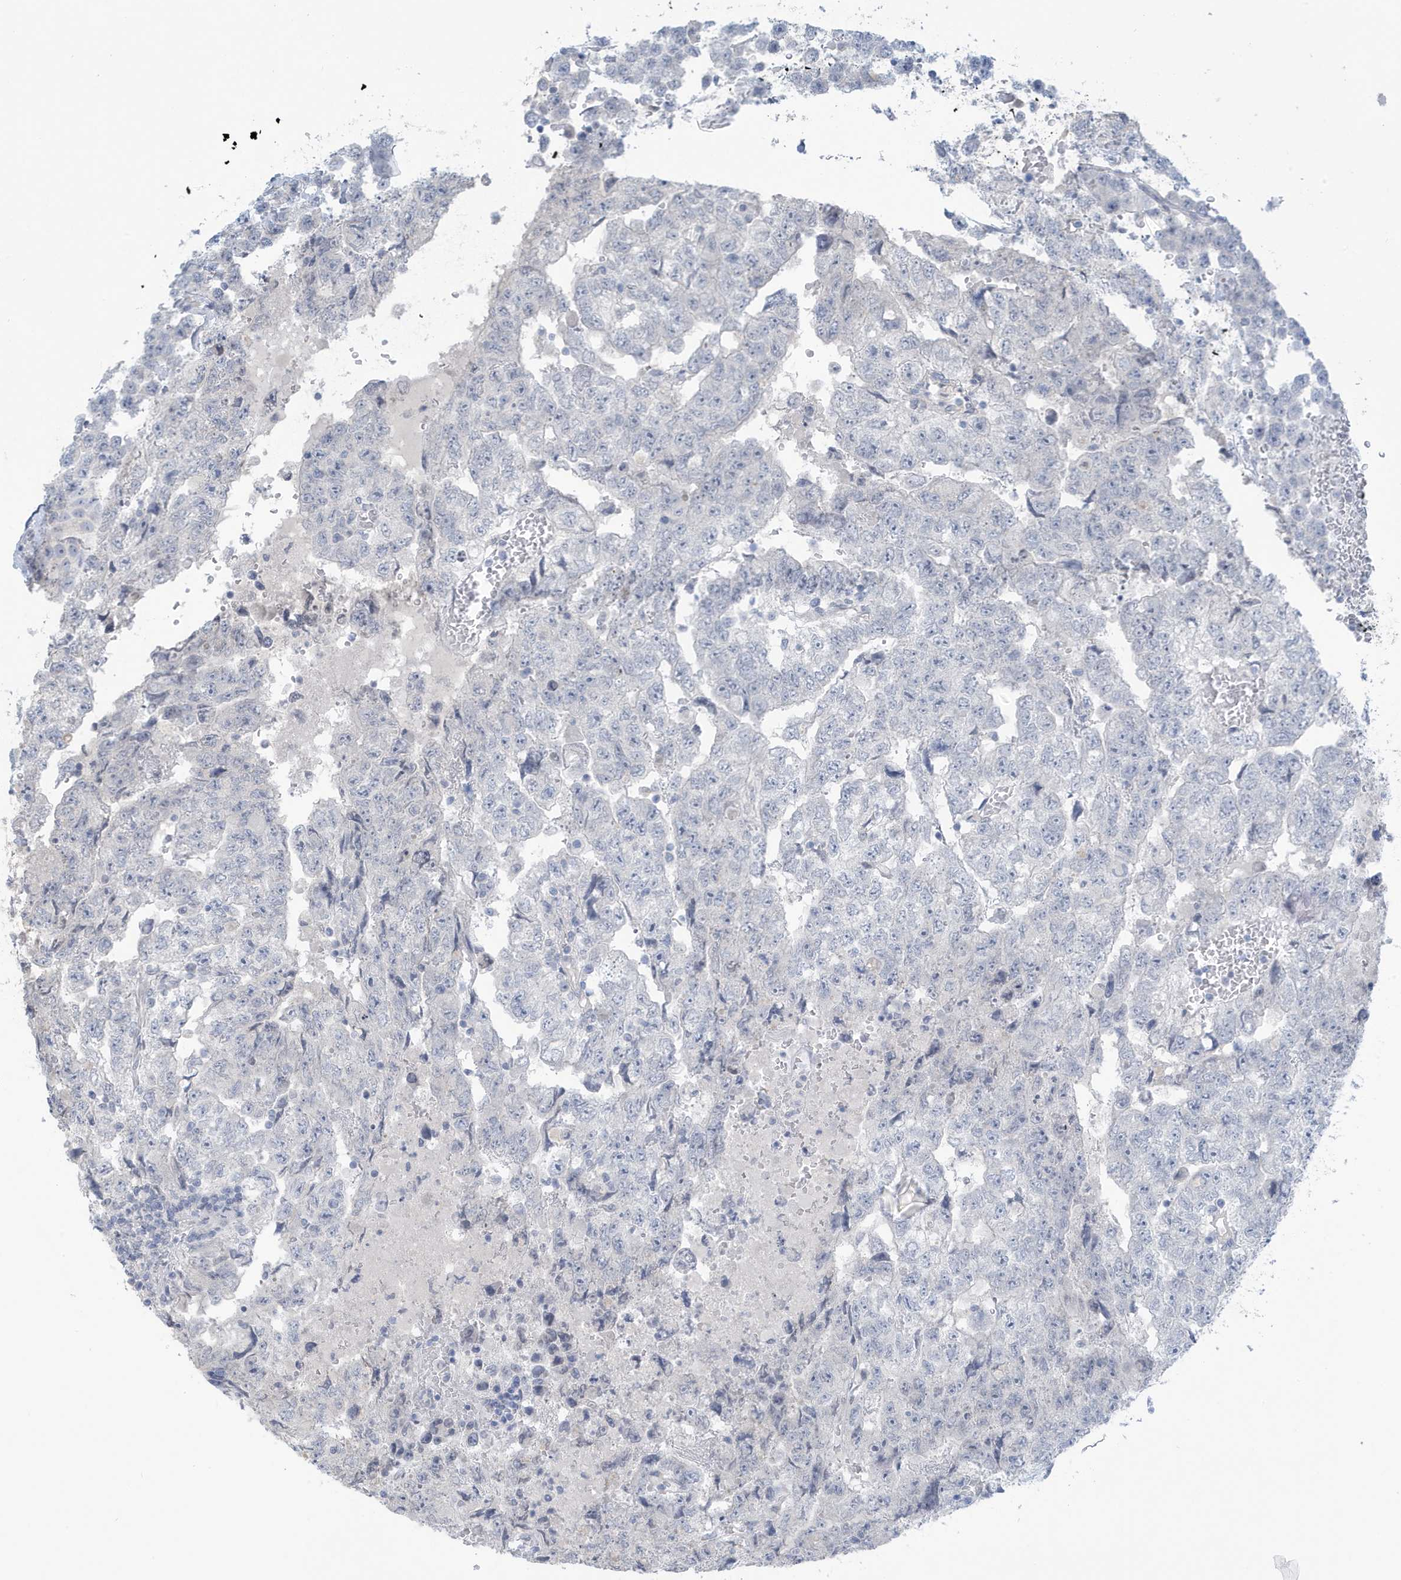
{"staining": {"intensity": "negative", "quantity": "none", "location": "none"}, "tissue": "testis cancer", "cell_type": "Tumor cells", "image_type": "cancer", "snomed": [{"axis": "morphology", "description": "Carcinoma, Embryonal, NOS"}, {"axis": "topography", "description": "Testis"}], "caption": "Protein analysis of embryonal carcinoma (testis) reveals no significant positivity in tumor cells.", "gene": "PERM1", "patient": {"sex": "male", "age": 36}}